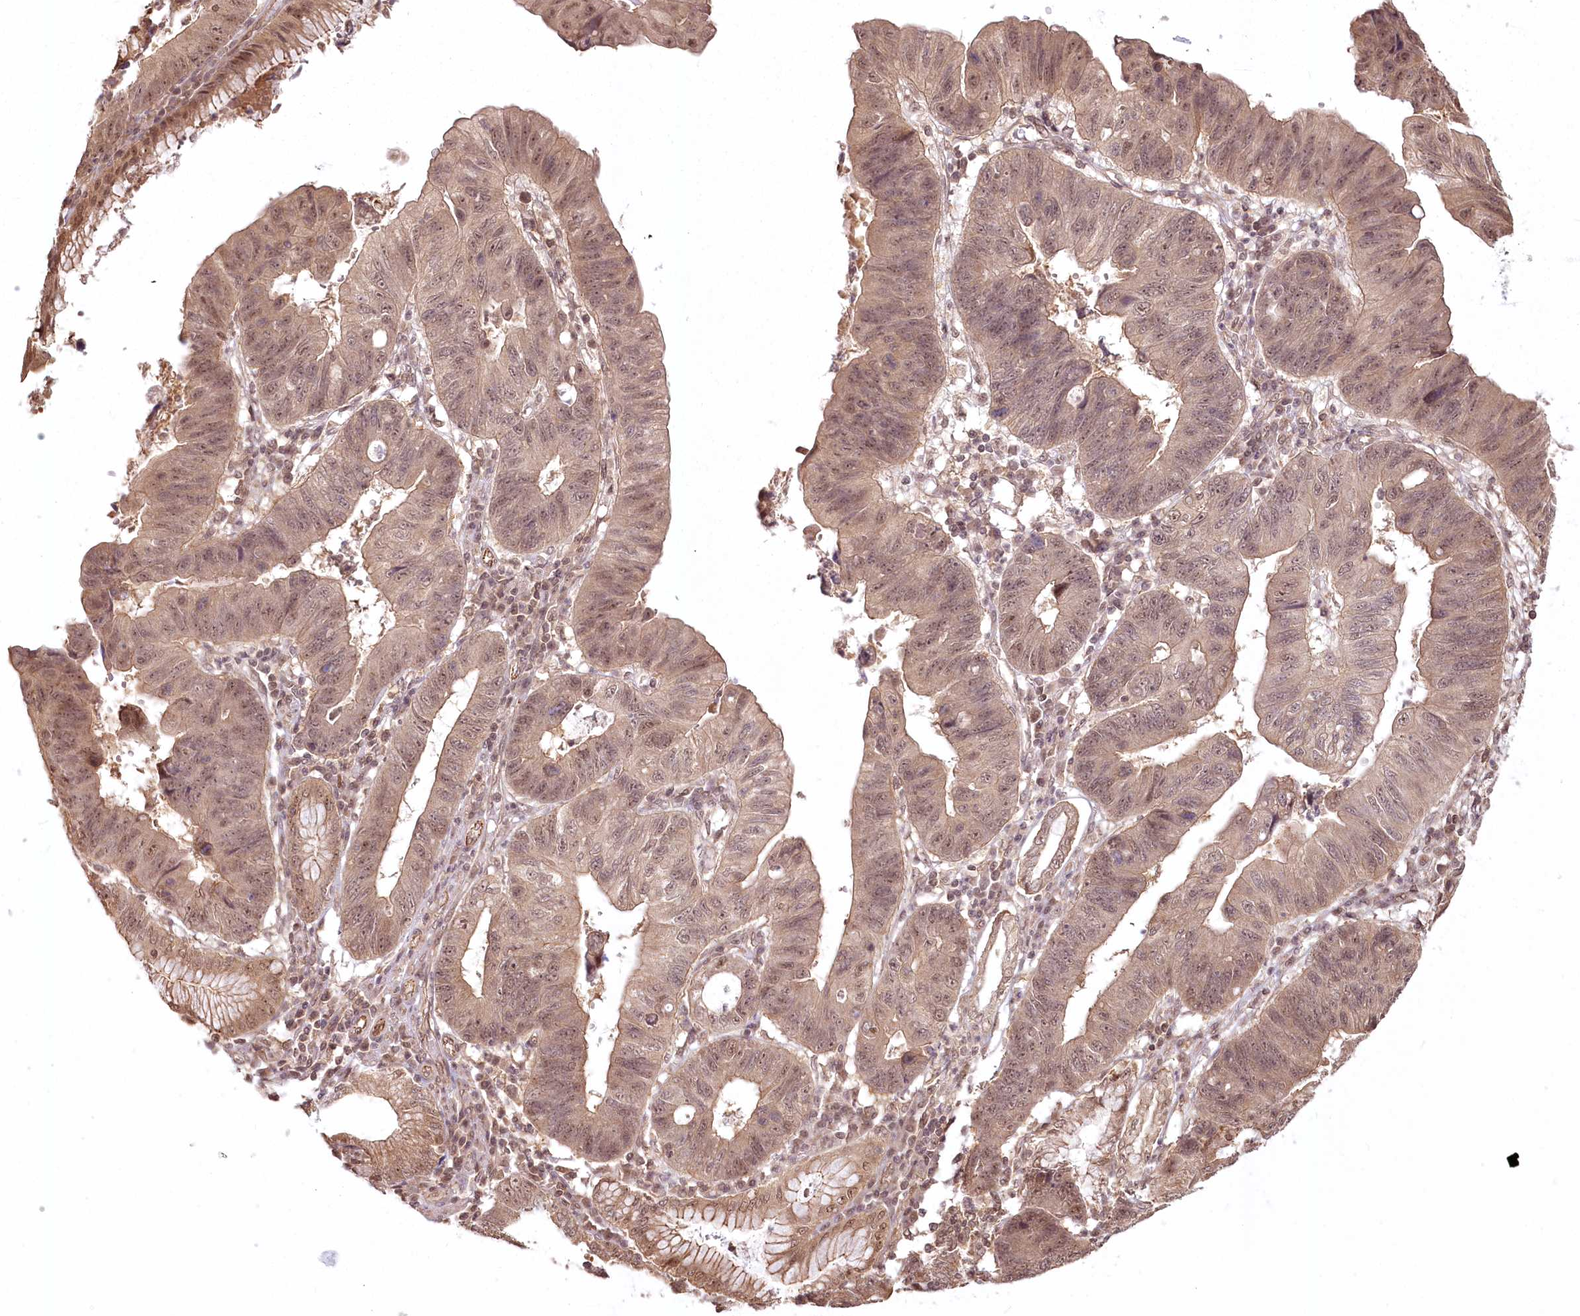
{"staining": {"intensity": "moderate", "quantity": ">75%", "location": "cytoplasmic/membranous,nuclear"}, "tissue": "stomach cancer", "cell_type": "Tumor cells", "image_type": "cancer", "snomed": [{"axis": "morphology", "description": "Adenocarcinoma, NOS"}, {"axis": "topography", "description": "Stomach"}], "caption": "Protein expression analysis of stomach adenocarcinoma shows moderate cytoplasmic/membranous and nuclear expression in approximately >75% of tumor cells.", "gene": "R3HDM2", "patient": {"sex": "male", "age": 59}}